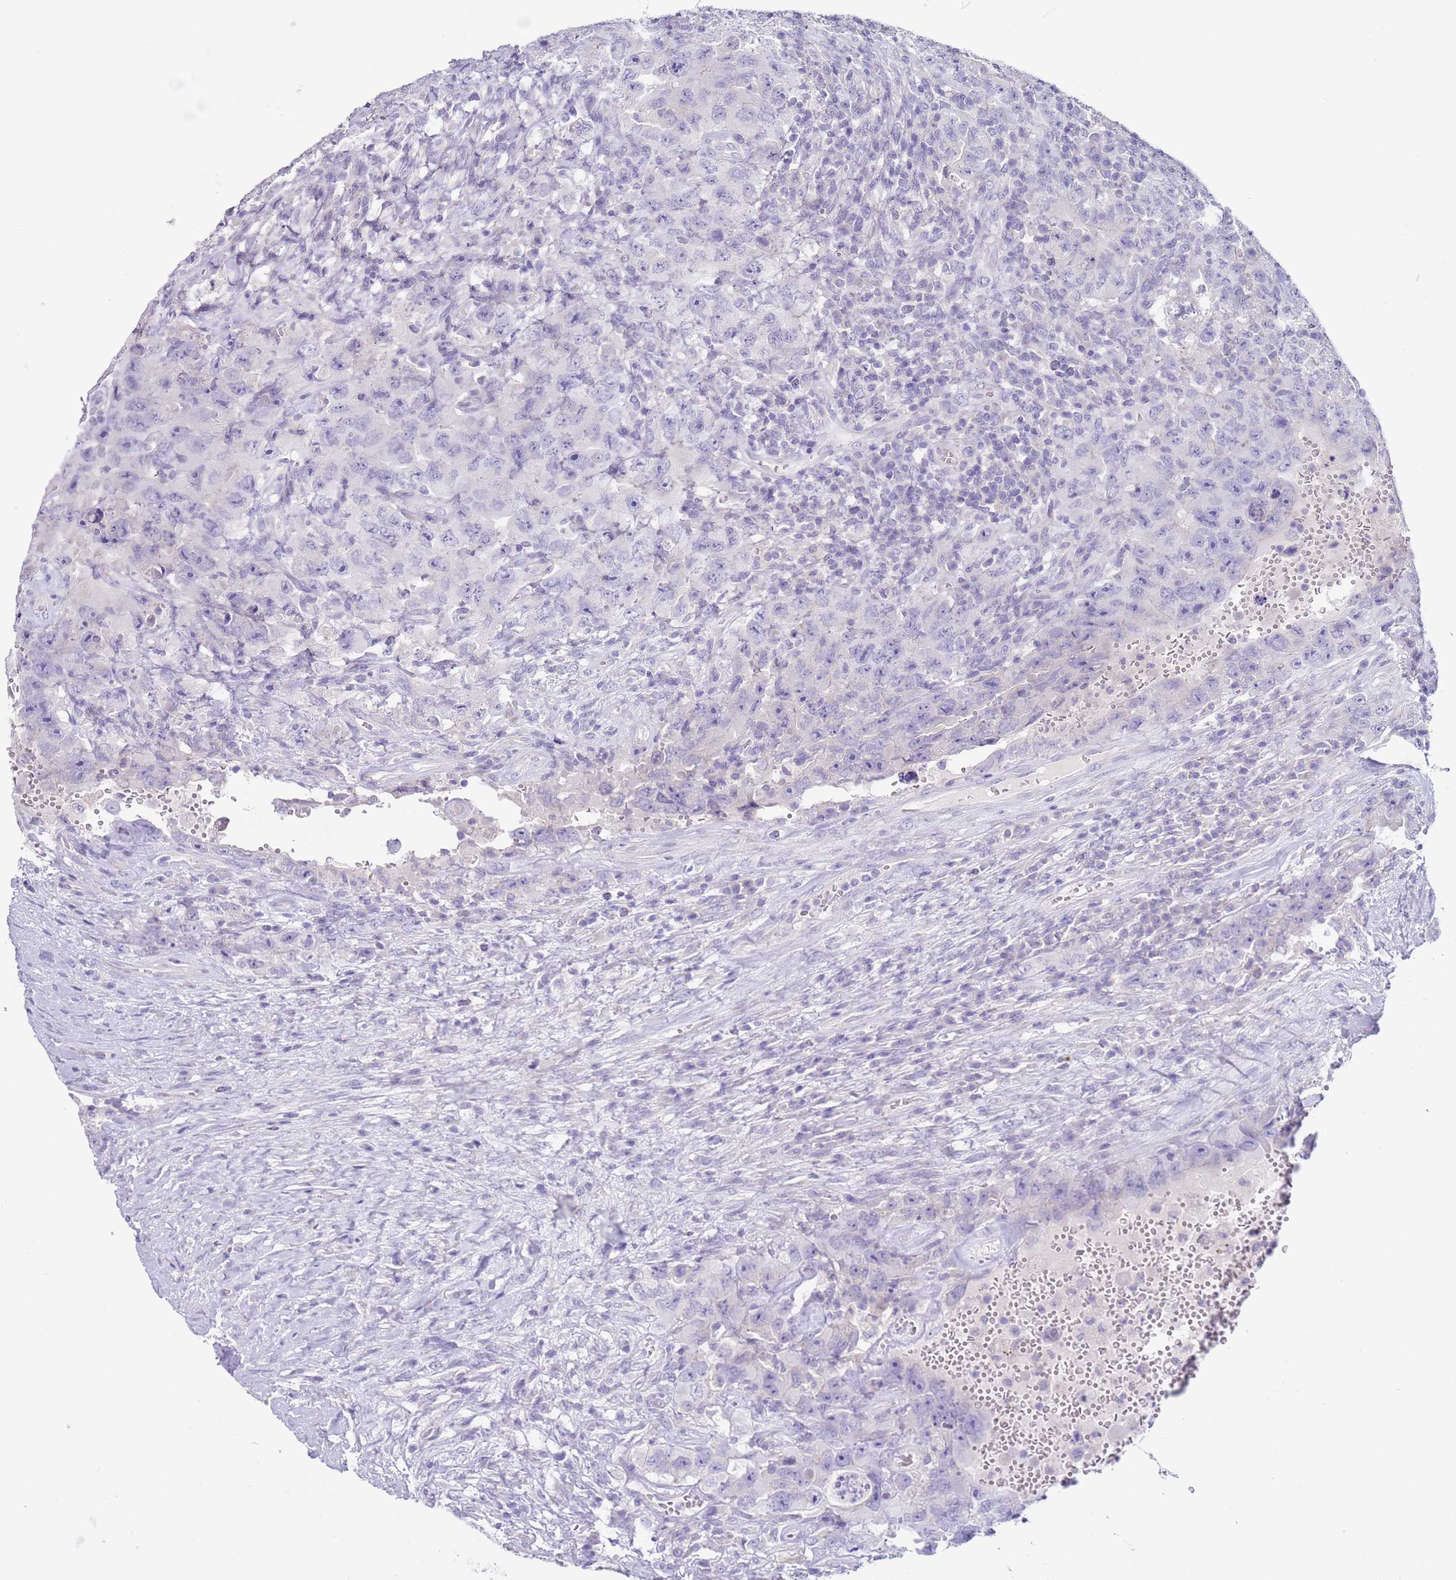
{"staining": {"intensity": "negative", "quantity": "none", "location": "none"}, "tissue": "testis cancer", "cell_type": "Tumor cells", "image_type": "cancer", "snomed": [{"axis": "morphology", "description": "Carcinoma, Embryonal, NOS"}, {"axis": "topography", "description": "Testis"}], "caption": "Immunohistochemical staining of testis cancer demonstrates no significant staining in tumor cells. (IHC, brightfield microscopy, high magnification).", "gene": "NPAP1", "patient": {"sex": "male", "age": 26}}